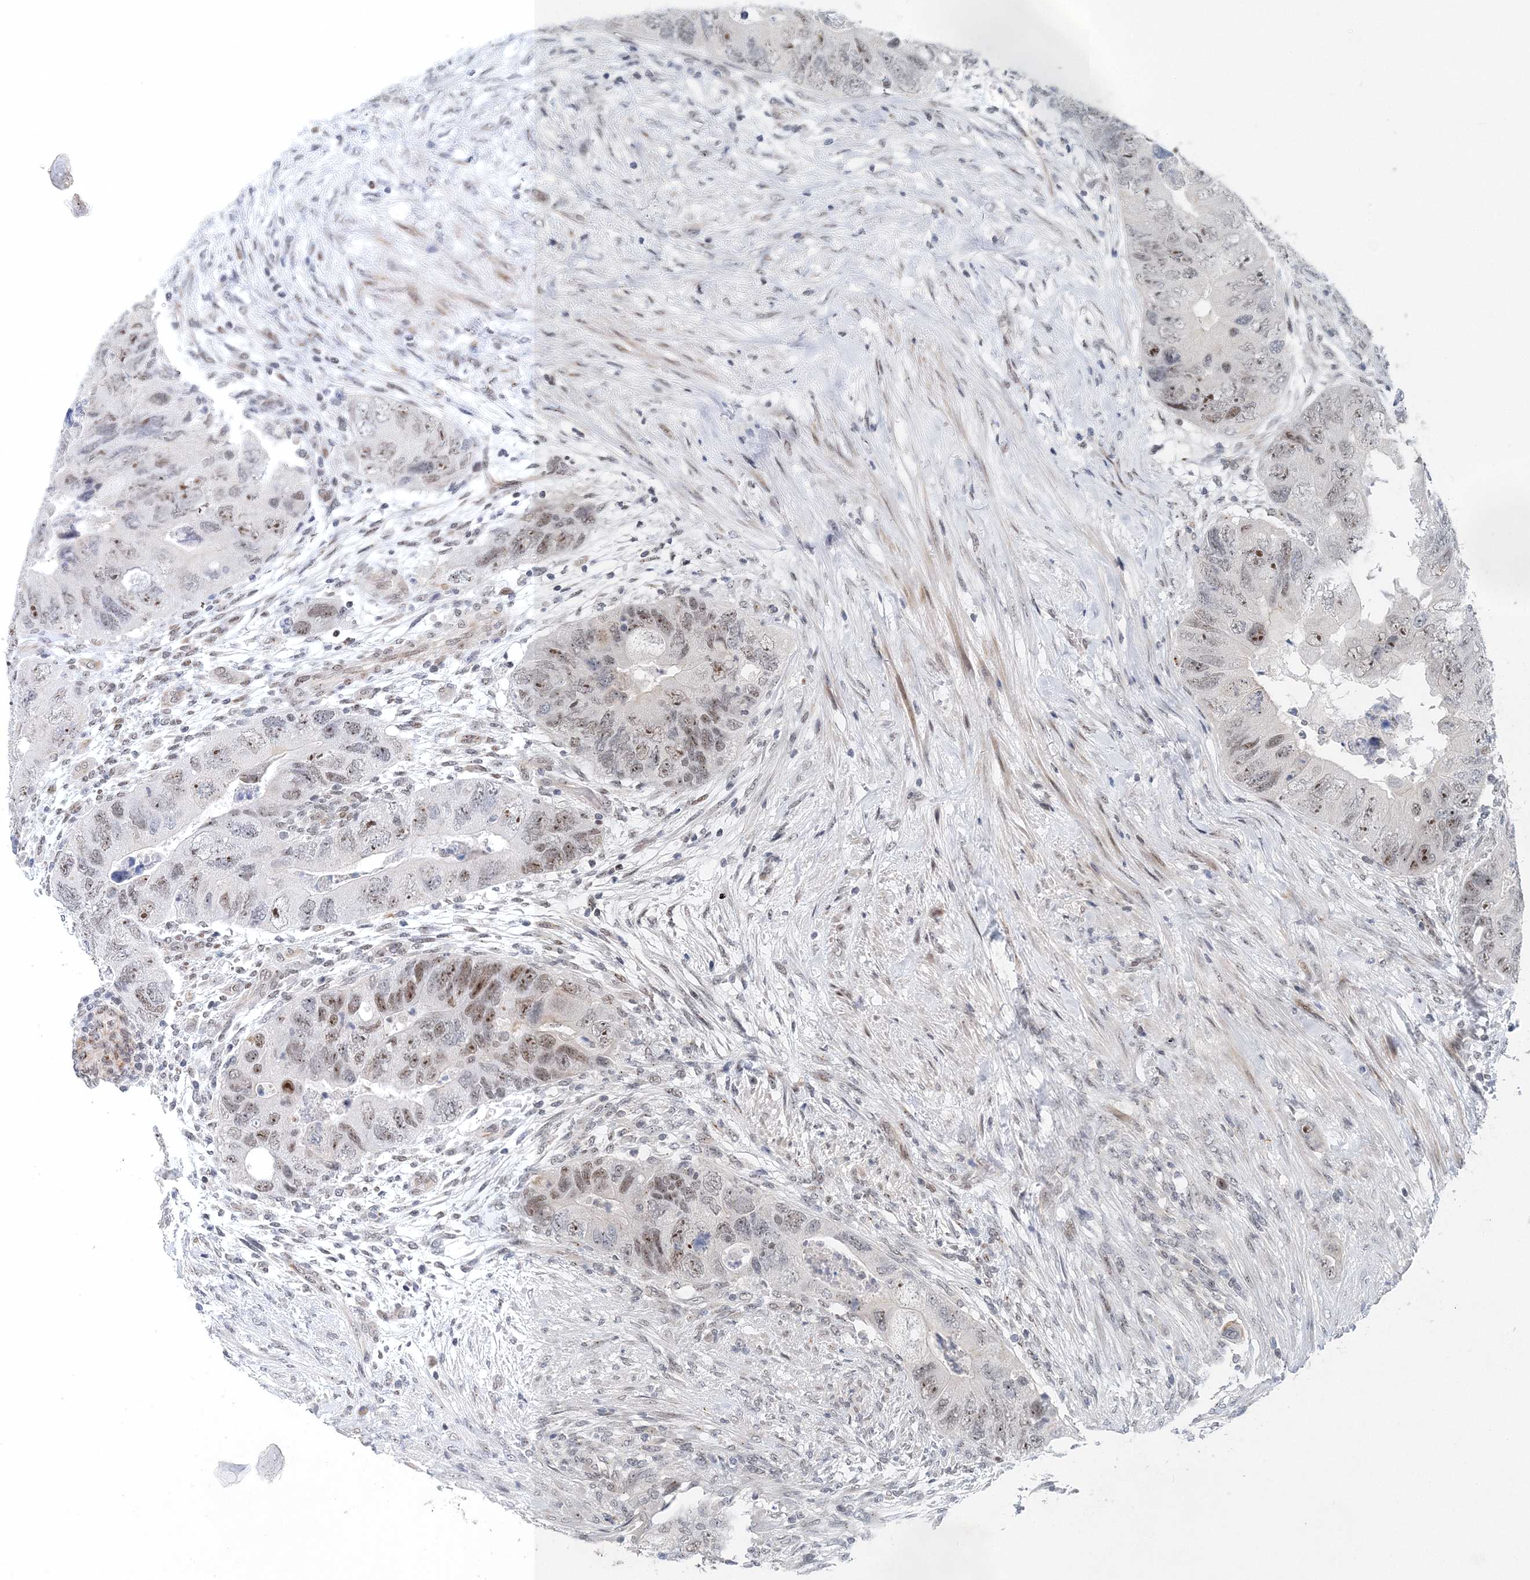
{"staining": {"intensity": "moderate", "quantity": ">75%", "location": "nuclear"}, "tissue": "colorectal cancer", "cell_type": "Tumor cells", "image_type": "cancer", "snomed": [{"axis": "morphology", "description": "Adenocarcinoma, NOS"}, {"axis": "topography", "description": "Rectum"}], "caption": "Moderate nuclear expression is identified in approximately >75% of tumor cells in colorectal cancer. (Stains: DAB in brown, nuclei in blue, Microscopy: brightfield microscopy at high magnification).", "gene": "UIMC1", "patient": {"sex": "male", "age": 63}}